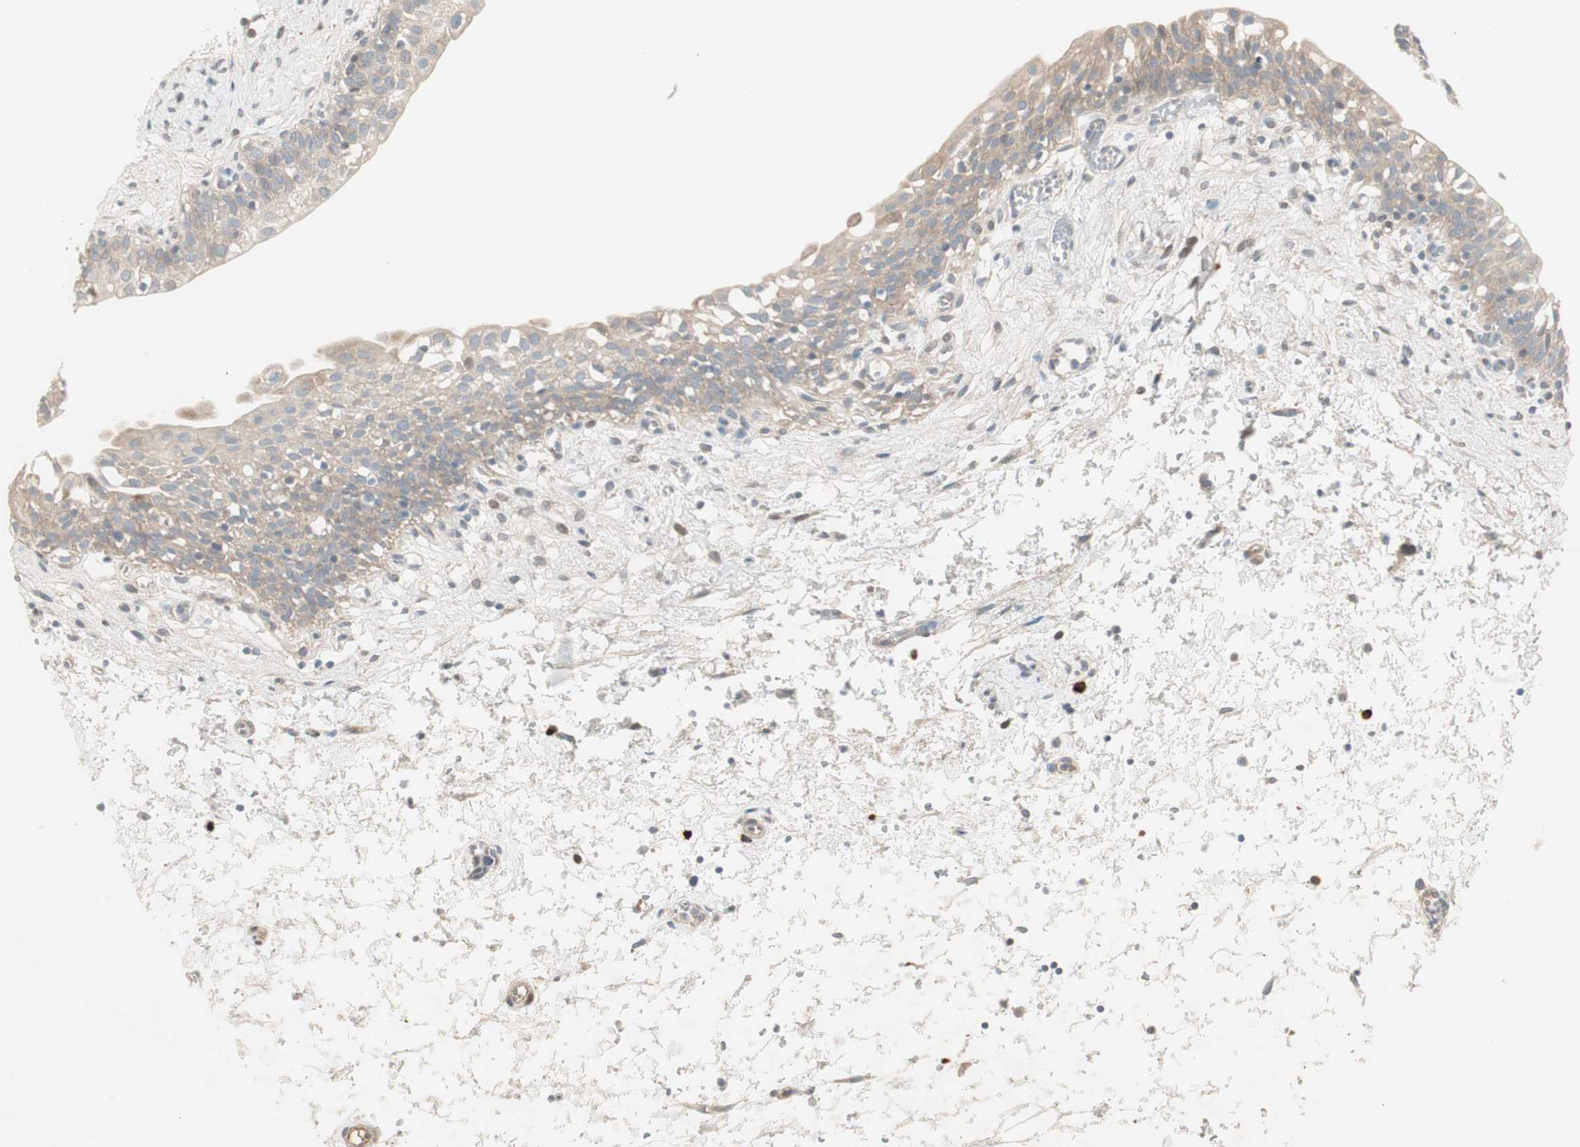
{"staining": {"intensity": "weak", "quantity": ">75%", "location": "cytoplasmic/membranous"}, "tissue": "urinary bladder", "cell_type": "Urothelial cells", "image_type": "normal", "snomed": [{"axis": "morphology", "description": "Normal tissue, NOS"}, {"axis": "topography", "description": "Urinary bladder"}], "caption": "Immunohistochemical staining of normal human urinary bladder shows weak cytoplasmic/membranous protein positivity in approximately >75% of urothelial cells.", "gene": "MAPRE3", "patient": {"sex": "male", "age": 55}}